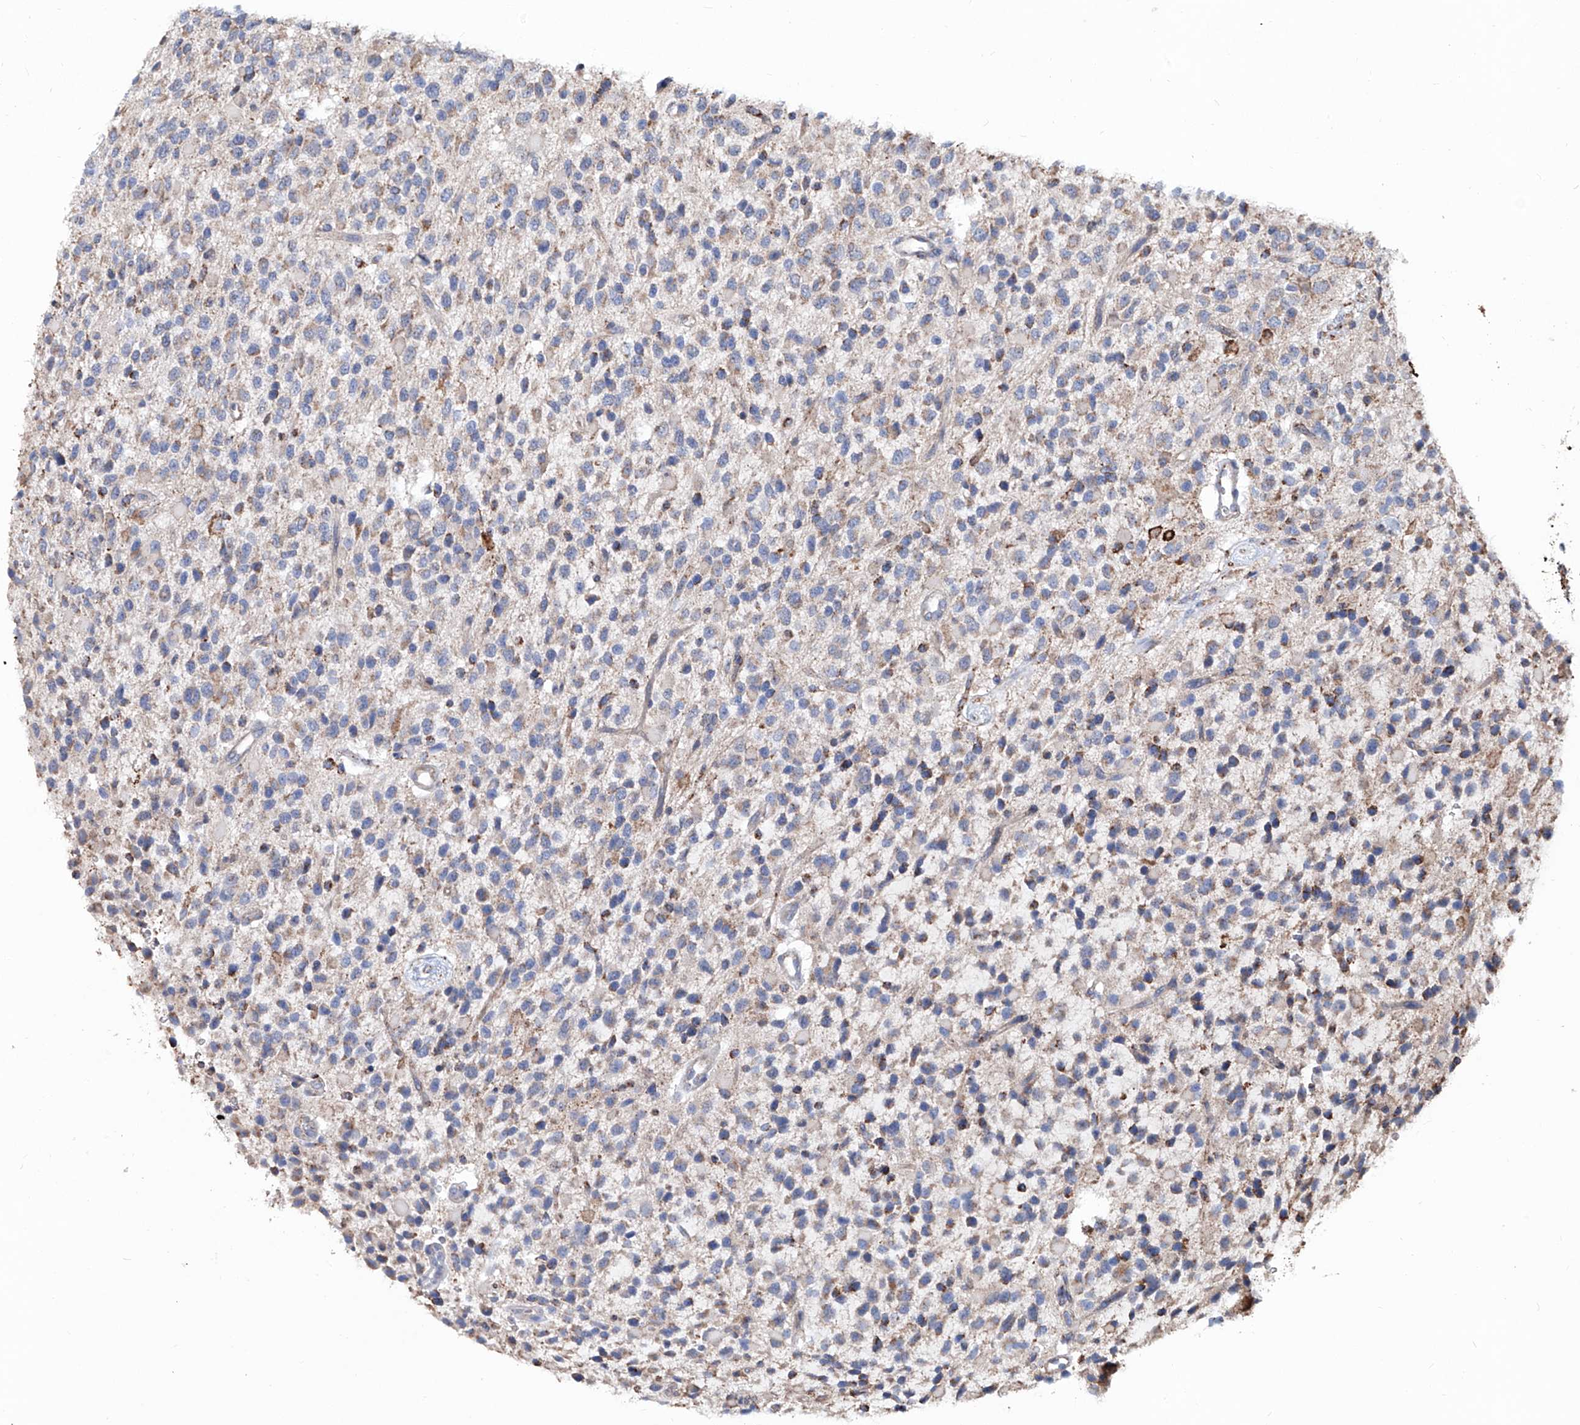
{"staining": {"intensity": "moderate", "quantity": "<25%", "location": "cytoplasmic/membranous"}, "tissue": "glioma", "cell_type": "Tumor cells", "image_type": "cancer", "snomed": [{"axis": "morphology", "description": "Glioma, malignant, High grade"}, {"axis": "topography", "description": "Brain"}], "caption": "Tumor cells display low levels of moderate cytoplasmic/membranous positivity in about <25% of cells in human high-grade glioma (malignant).", "gene": "NHS", "patient": {"sex": "male", "age": 34}}